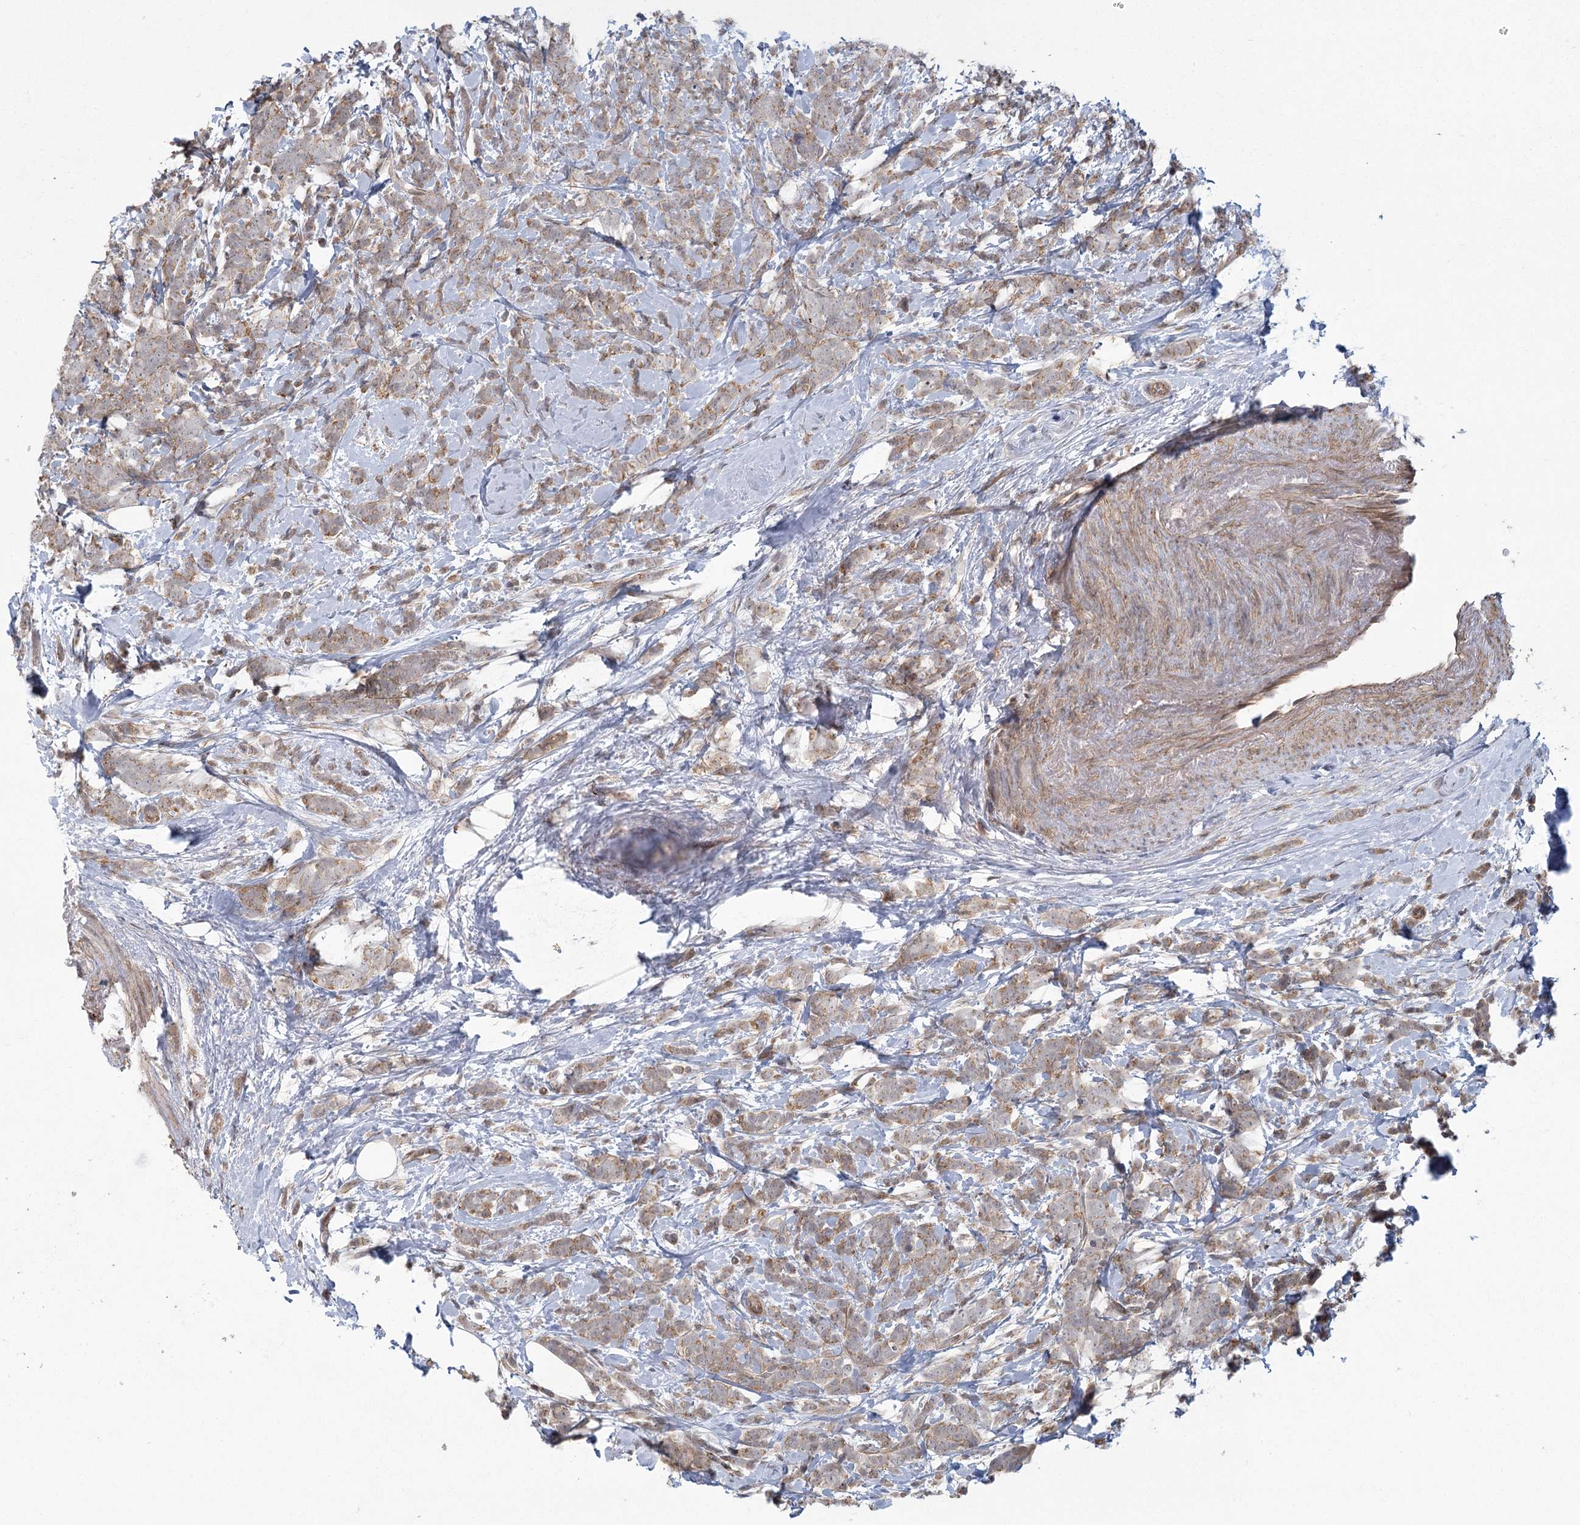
{"staining": {"intensity": "weak", "quantity": "<25%", "location": "cytoplasmic/membranous"}, "tissue": "breast cancer", "cell_type": "Tumor cells", "image_type": "cancer", "snomed": [{"axis": "morphology", "description": "Lobular carcinoma"}, {"axis": "topography", "description": "Breast"}], "caption": "High magnification brightfield microscopy of lobular carcinoma (breast) stained with DAB (brown) and counterstained with hematoxylin (blue): tumor cells show no significant staining. (DAB IHC, high magnification).", "gene": "MEPE", "patient": {"sex": "female", "age": 58}}